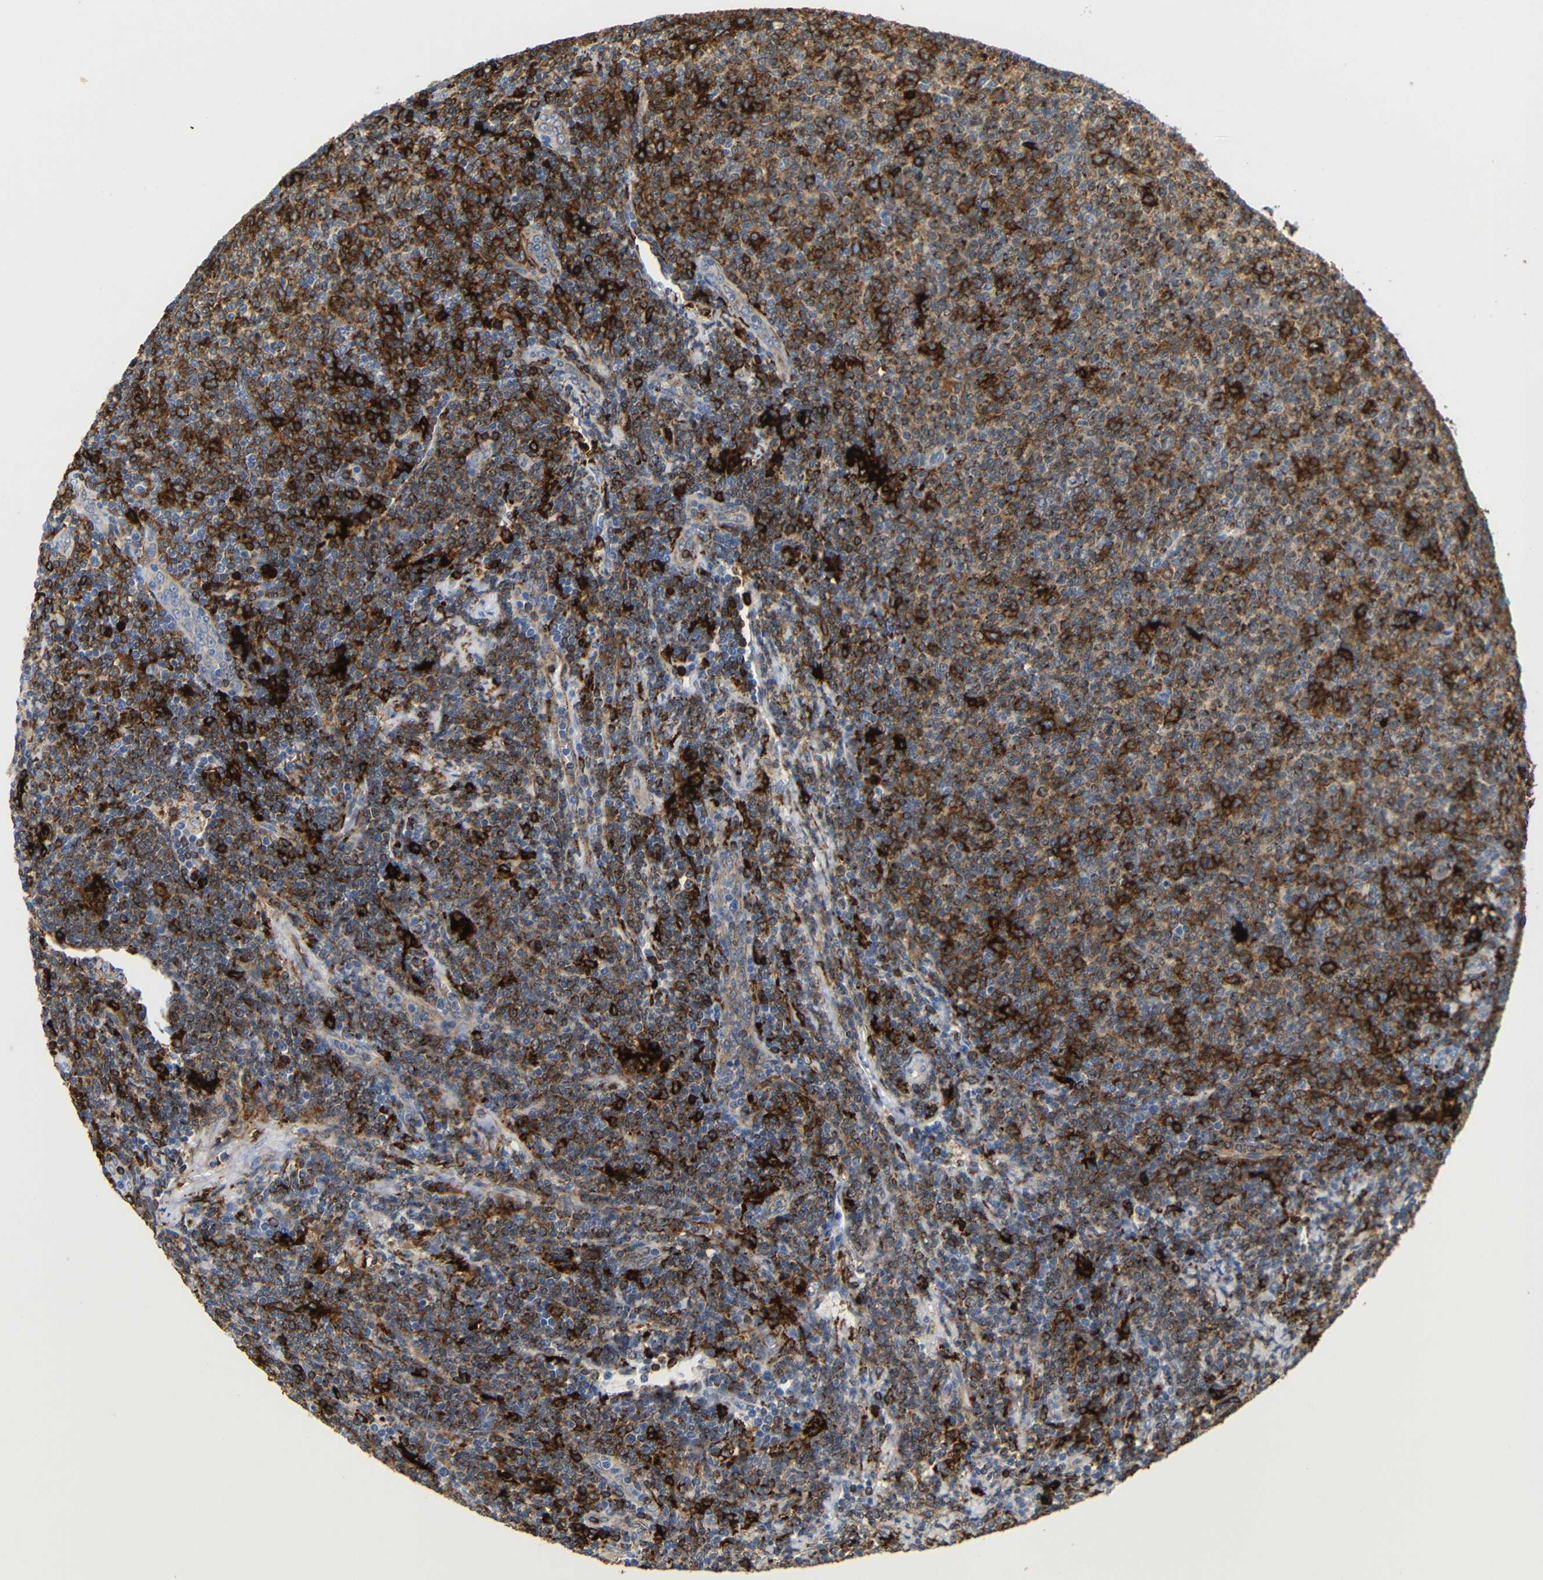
{"staining": {"intensity": "strong", "quantity": ">75%", "location": "cytoplasmic/membranous"}, "tissue": "lymphoma", "cell_type": "Tumor cells", "image_type": "cancer", "snomed": [{"axis": "morphology", "description": "Malignant lymphoma, non-Hodgkin's type, Low grade"}, {"axis": "topography", "description": "Lymph node"}], "caption": "This histopathology image demonstrates malignant lymphoma, non-Hodgkin's type (low-grade) stained with immunohistochemistry (IHC) to label a protein in brown. The cytoplasmic/membranous of tumor cells show strong positivity for the protein. Nuclei are counter-stained blue.", "gene": "HLA-DQB1", "patient": {"sex": "male", "age": 66}}